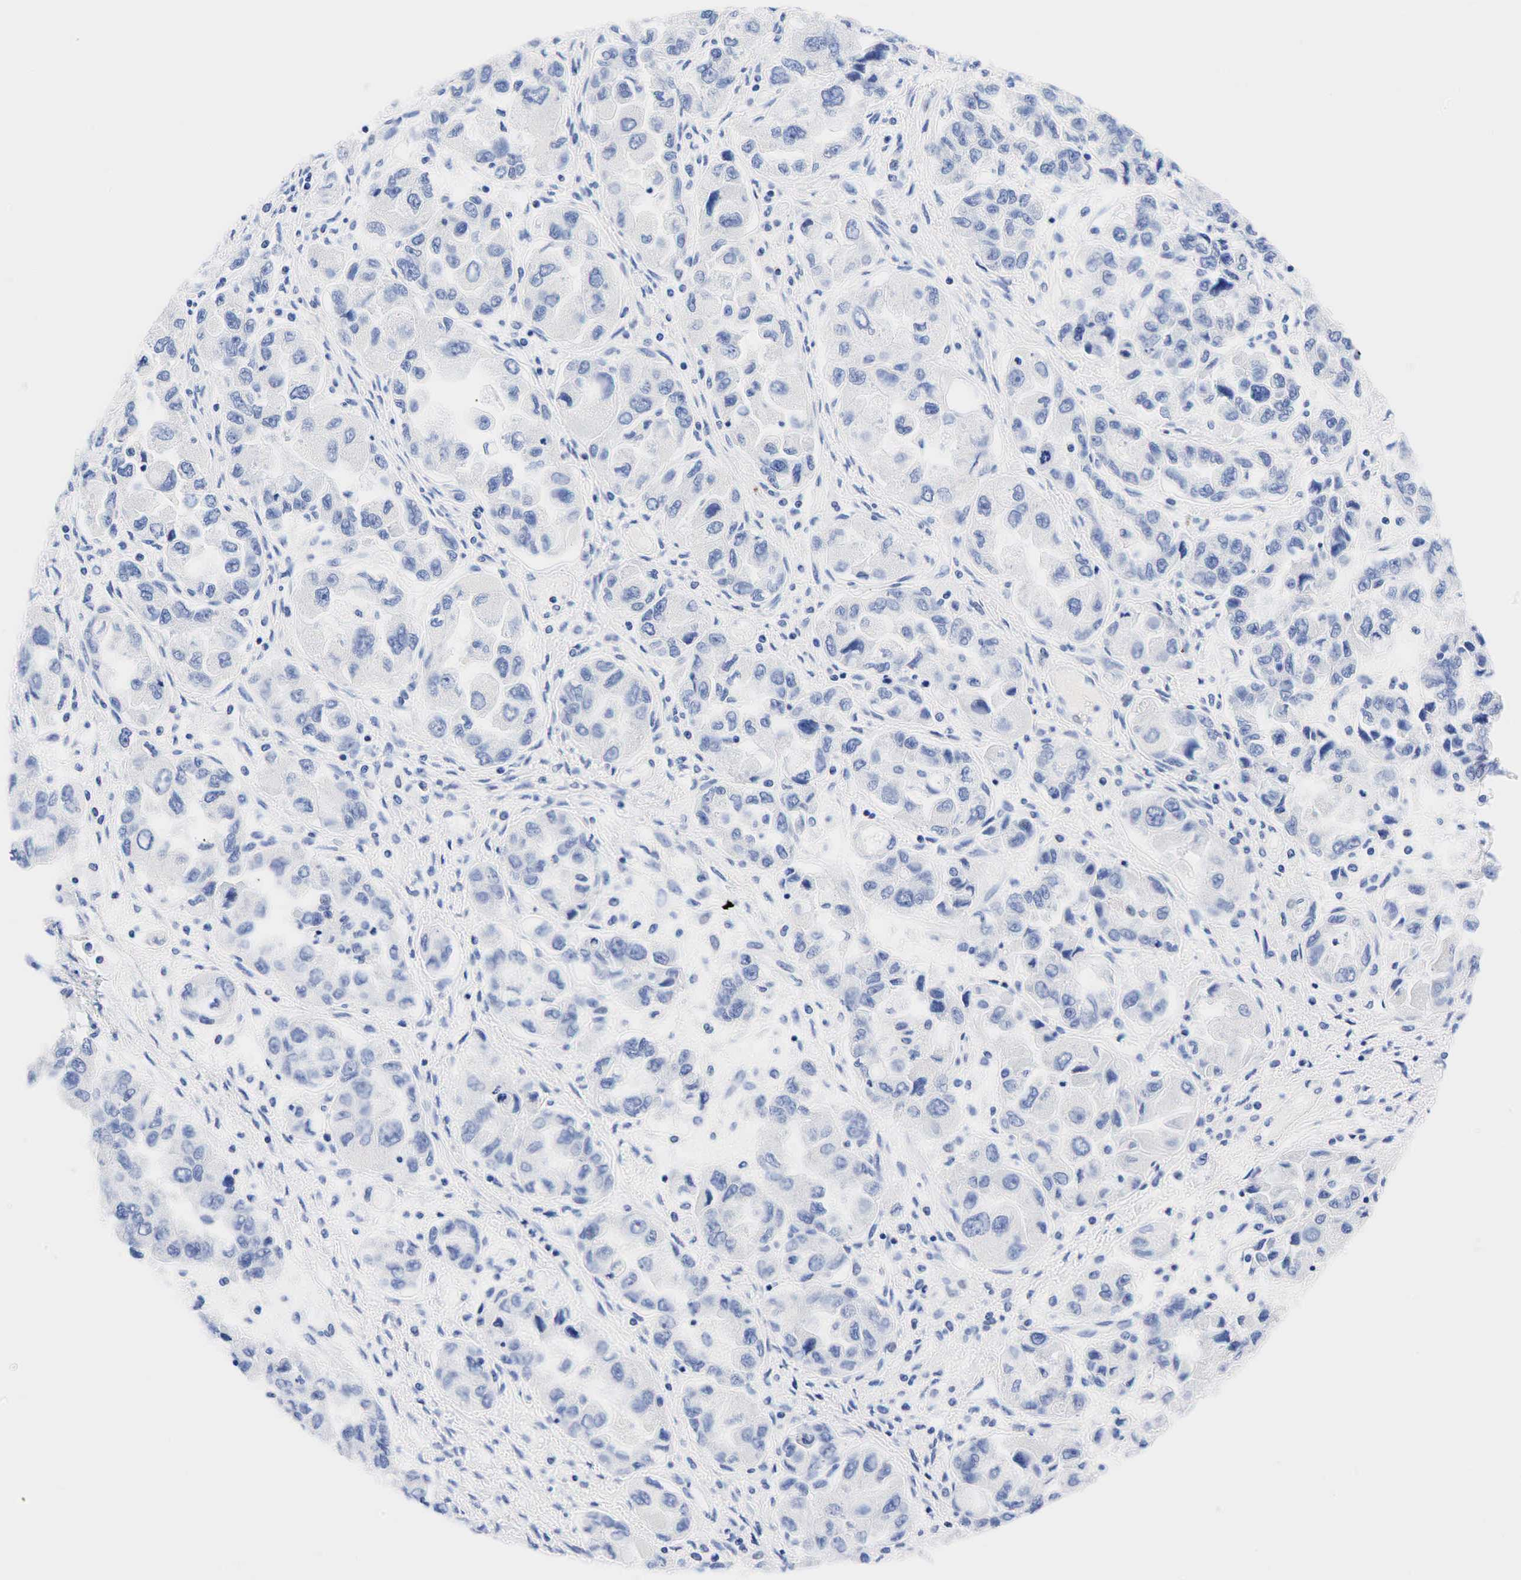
{"staining": {"intensity": "negative", "quantity": "none", "location": "none"}, "tissue": "ovarian cancer", "cell_type": "Tumor cells", "image_type": "cancer", "snomed": [{"axis": "morphology", "description": "Cystadenocarcinoma, serous, NOS"}, {"axis": "topography", "description": "Ovary"}], "caption": "The image demonstrates no staining of tumor cells in ovarian cancer (serous cystadenocarcinoma).", "gene": "NKX2-1", "patient": {"sex": "female", "age": 84}}